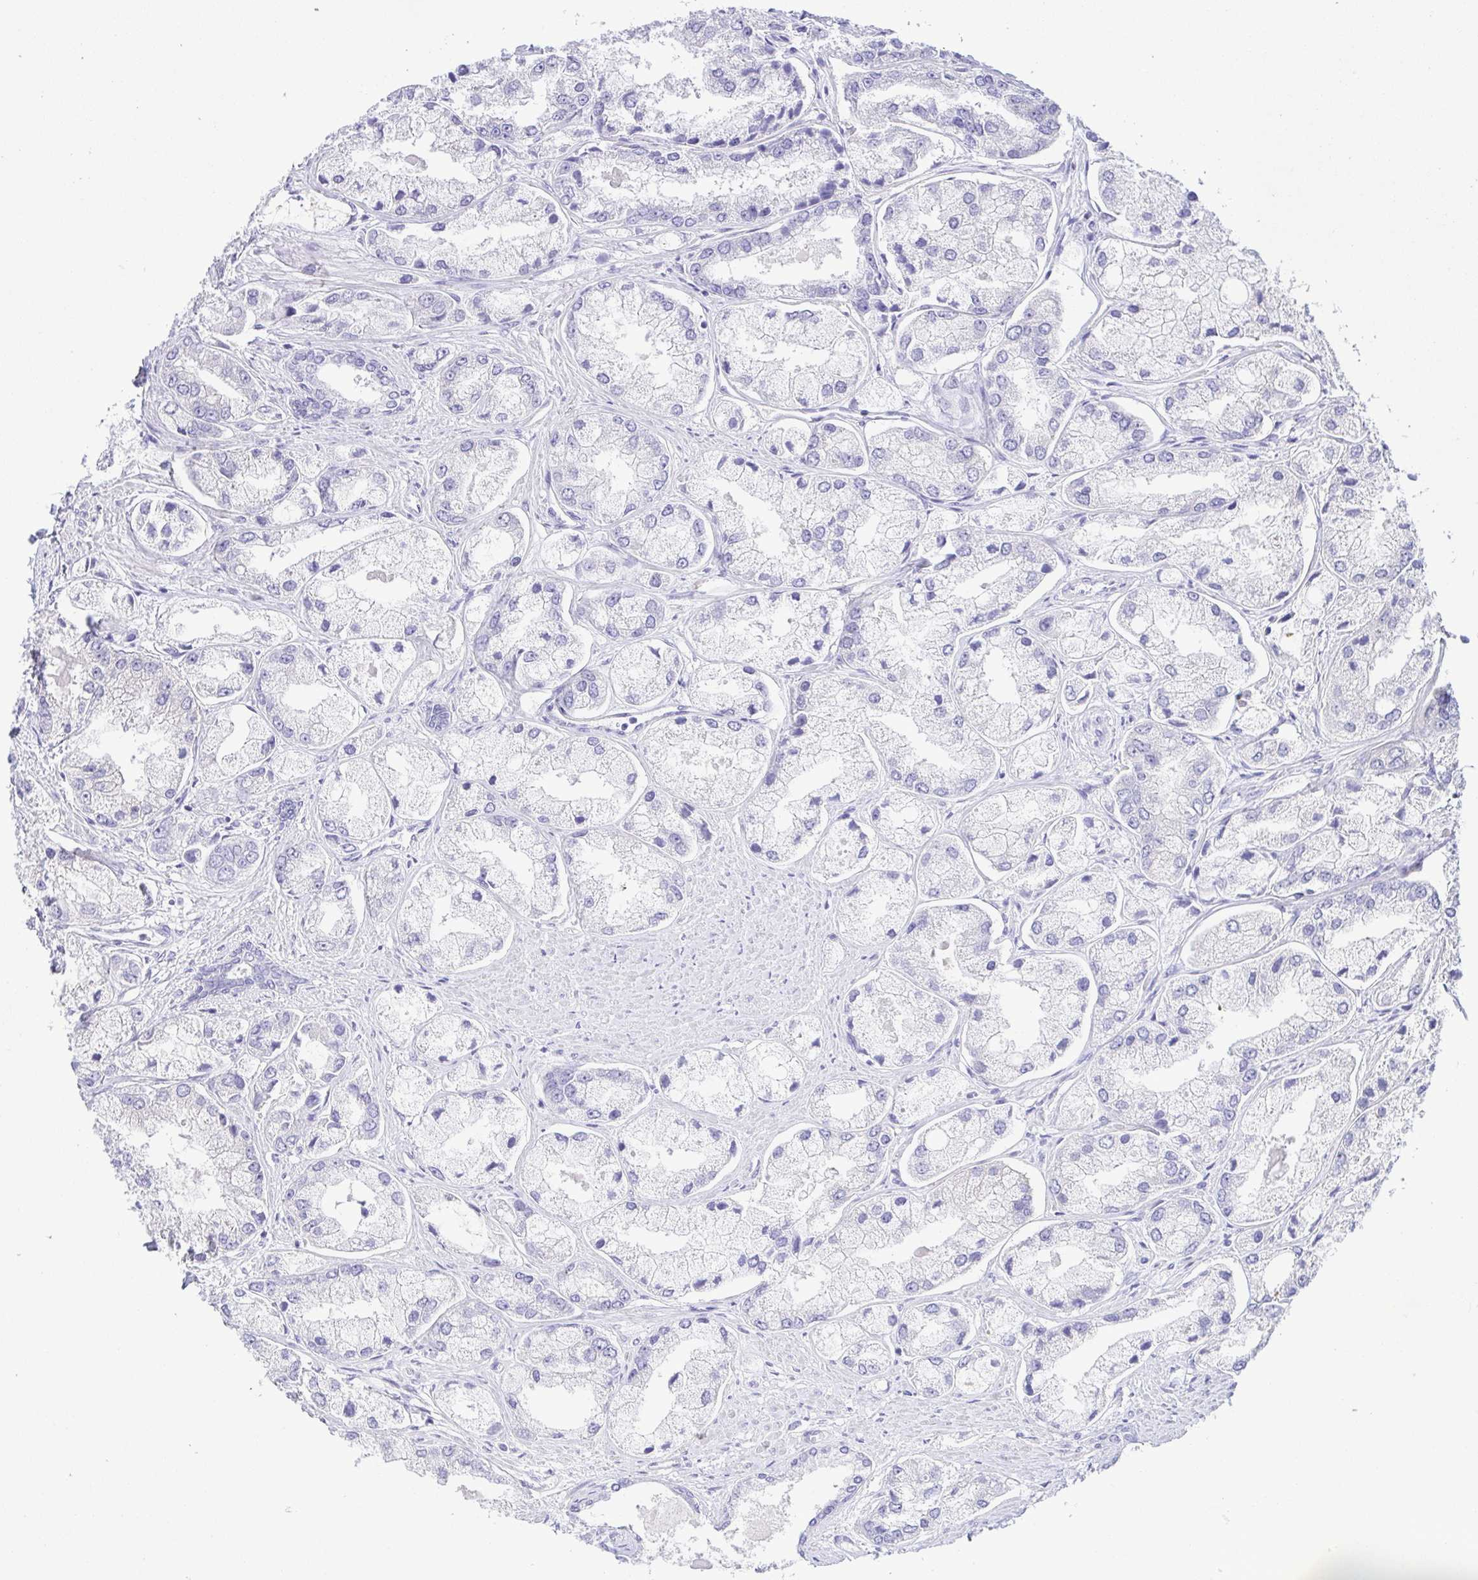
{"staining": {"intensity": "negative", "quantity": "none", "location": "none"}, "tissue": "prostate cancer", "cell_type": "Tumor cells", "image_type": "cancer", "snomed": [{"axis": "morphology", "description": "Adenocarcinoma, Low grade"}, {"axis": "topography", "description": "Prostate"}], "caption": "Protein analysis of prostate adenocarcinoma (low-grade) exhibits no significant positivity in tumor cells.", "gene": "EPB42", "patient": {"sex": "male", "age": 69}}